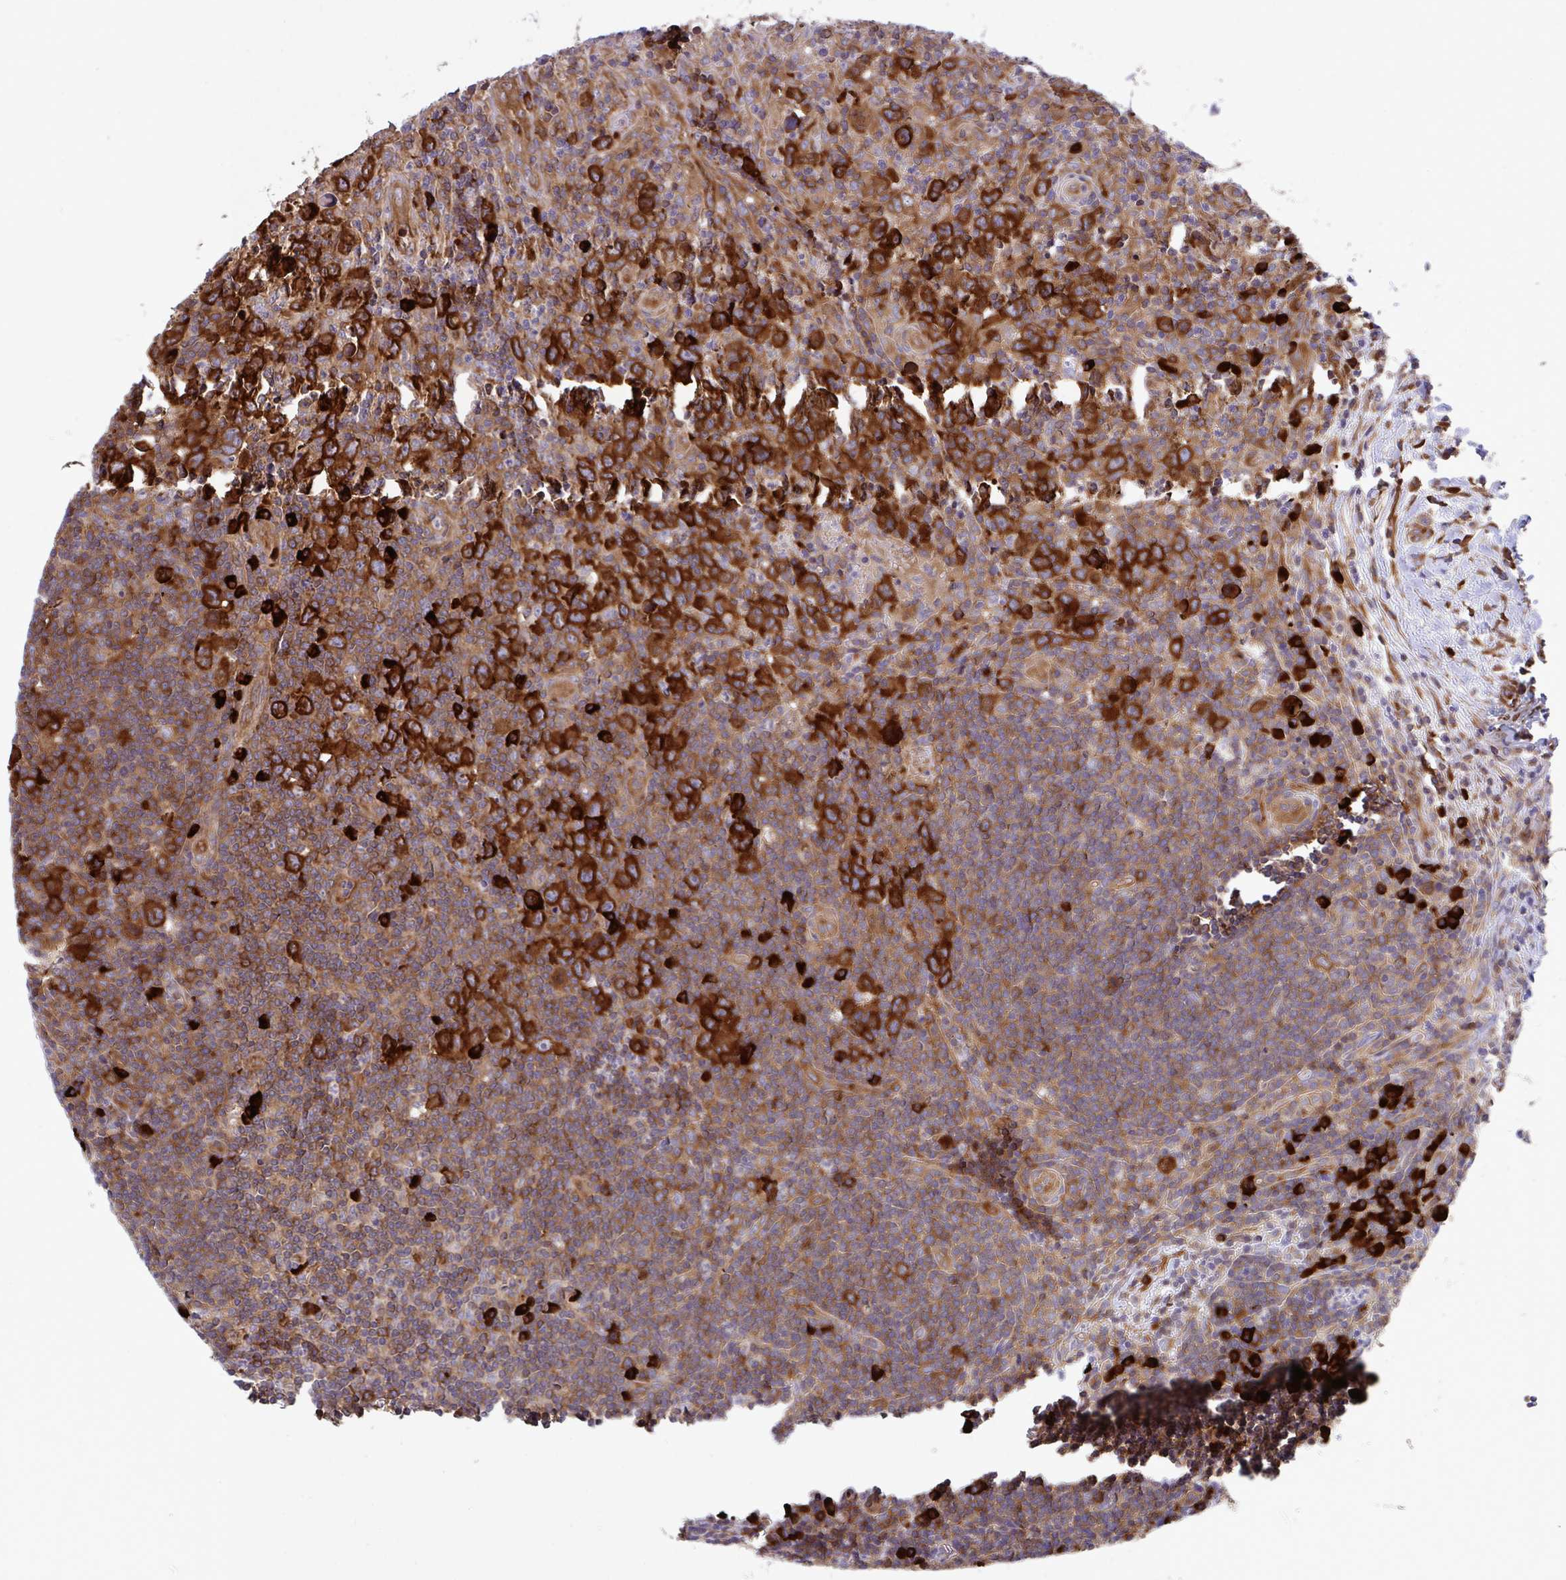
{"staining": {"intensity": "strong", "quantity": ">75%", "location": "cytoplasmic/membranous"}, "tissue": "lymphoma", "cell_type": "Tumor cells", "image_type": "cancer", "snomed": [{"axis": "morphology", "description": "Hodgkin's disease, NOS"}, {"axis": "topography", "description": "Lymph node"}], "caption": "Immunohistochemical staining of human lymphoma demonstrates high levels of strong cytoplasmic/membranous expression in about >75% of tumor cells.", "gene": "YARS2", "patient": {"sex": "female", "age": 18}}